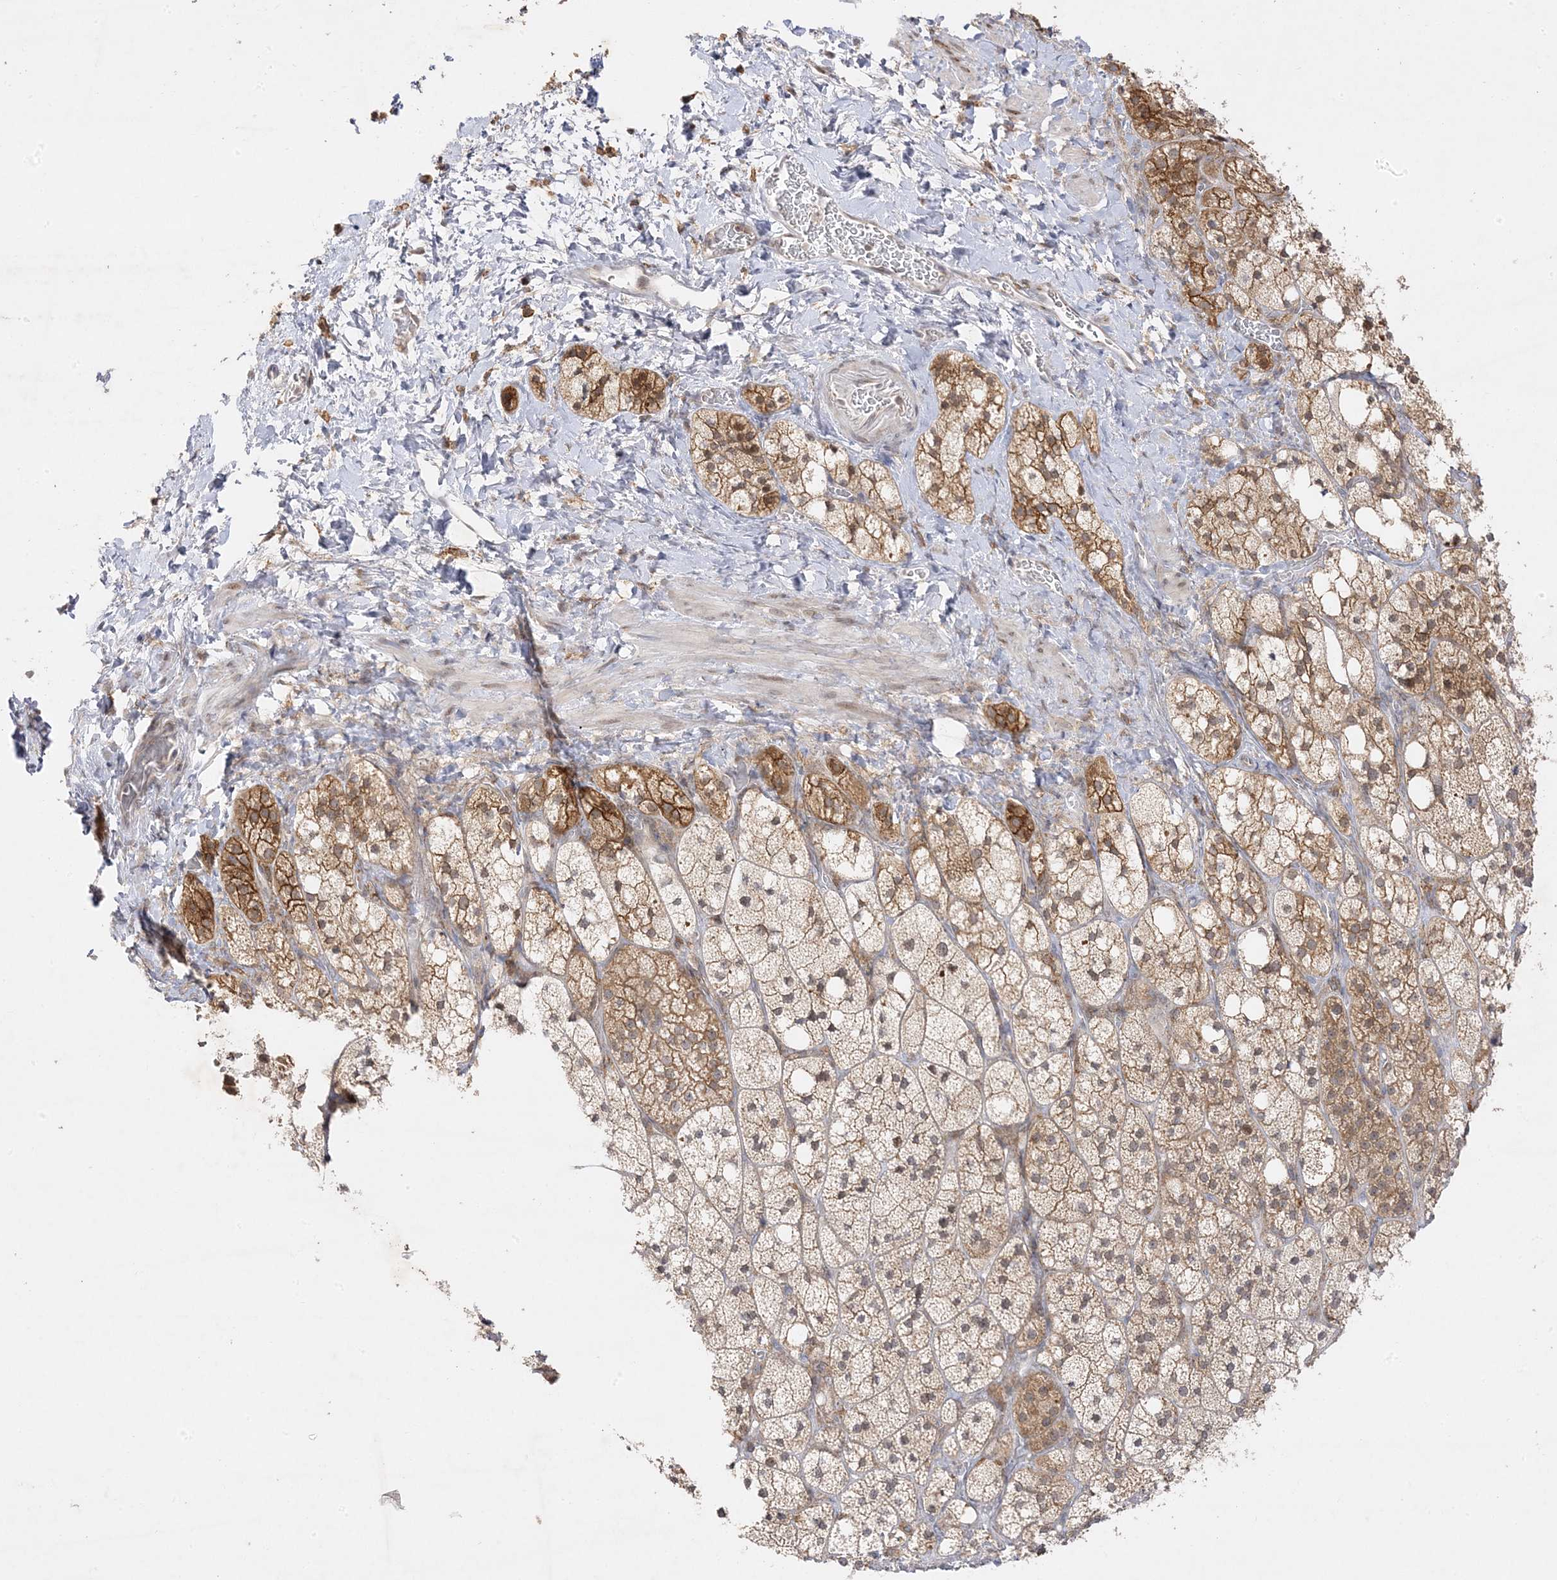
{"staining": {"intensity": "moderate", "quantity": ">75%", "location": "cytoplasmic/membranous"}, "tissue": "adrenal gland", "cell_type": "Glandular cells", "image_type": "normal", "snomed": [{"axis": "morphology", "description": "Normal tissue, NOS"}, {"axis": "topography", "description": "Adrenal gland"}], "caption": "Protein staining displays moderate cytoplasmic/membranous positivity in approximately >75% of glandular cells in unremarkable adrenal gland. Nuclei are stained in blue.", "gene": "C2CD2", "patient": {"sex": "male", "age": 61}}